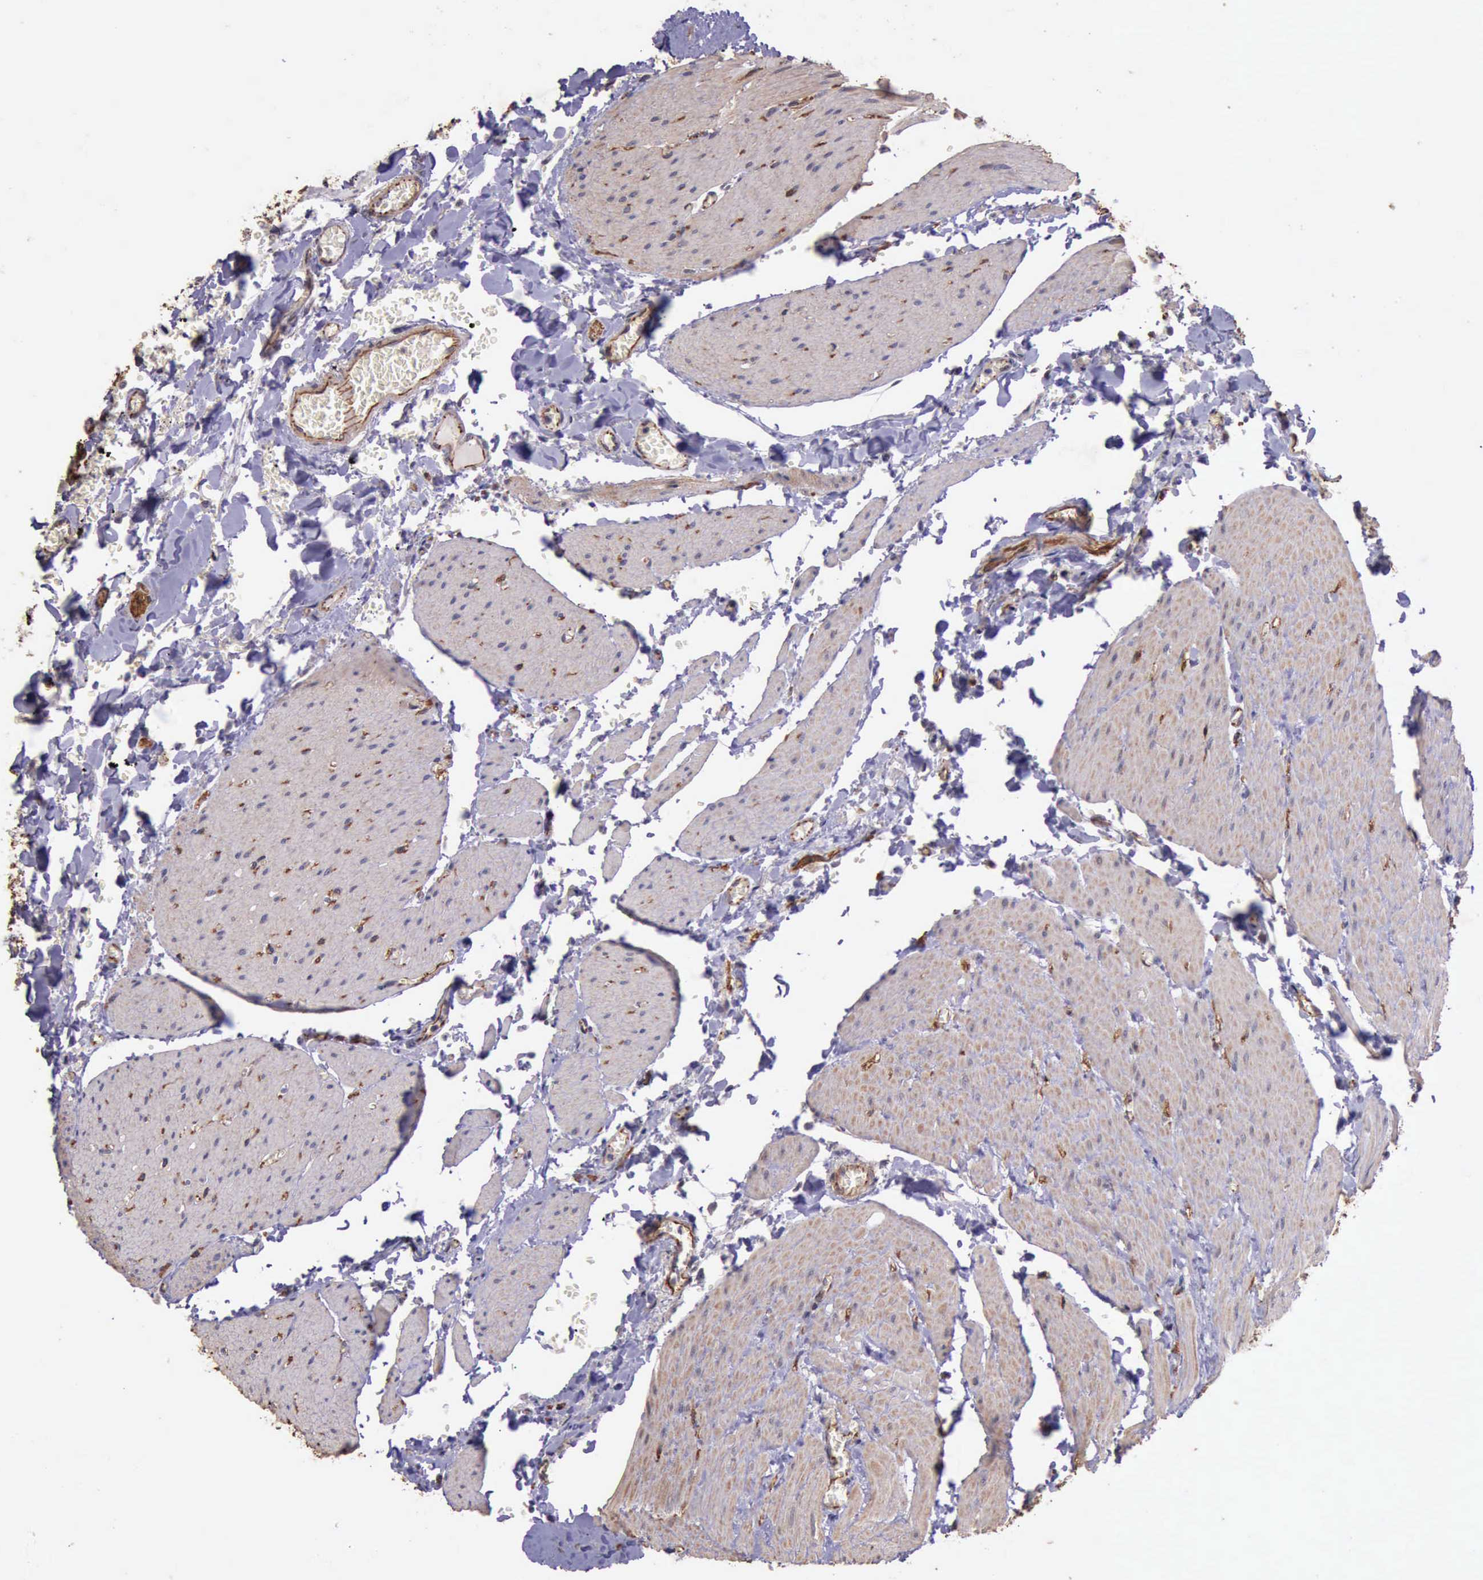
{"staining": {"intensity": "strong", "quantity": ">75%", "location": "cytoplasmic/membranous"}, "tissue": "small intestine", "cell_type": "Glandular cells", "image_type": "normal", "snomed": [{"axis": "morphology", "description": "Normal tissue, NOS"}, {"axis": "topography", "description": "Small intestine"}], "caption": "High-power microscopy captured an immunohistochemistry micrograph of benign small intestine, revealing strong cytoplasmic/membranous positivity in about >75% of glandular cells.", "gene": "CTNNB1", "patient": {"sex": "male", "age": 71}}